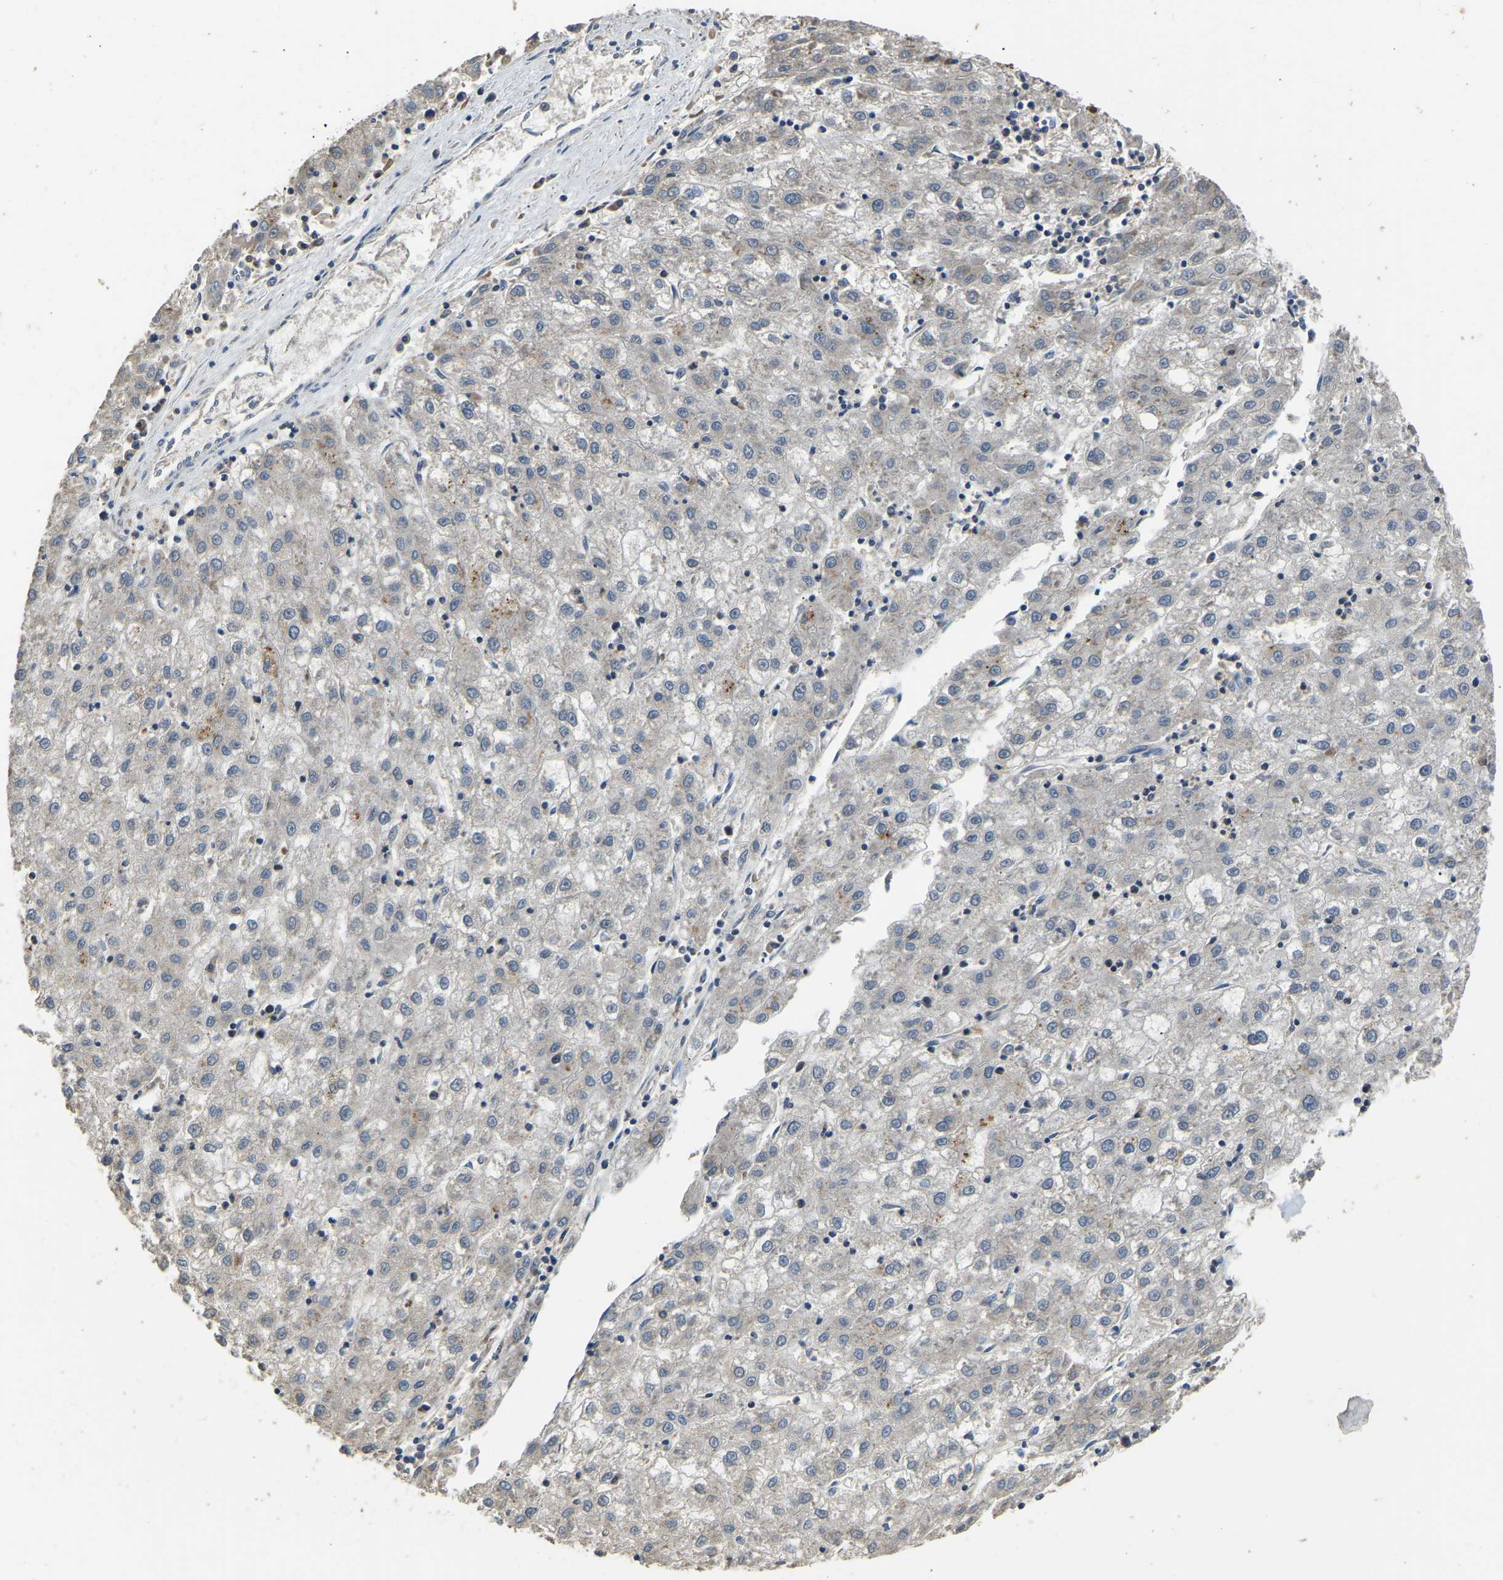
{"staining": {"intensity": "negative", "quantity": "none", "location": "none"}, "tissue": "liver cancer", "cell_type": "Tumor cells", "image_type": "cancer", "snomed": [{"axis": "morphology", "description": "Carcinoma, Hepatocellular, NOS"}, {"axis": "topography", "description": "Liver"}], "caption": "The photomicrograph shows no significant expression in tumor cells of liver hepatocellular carcinoma.", "gene": "TUFM", "patient": {"sex": "male", "age": 72}}